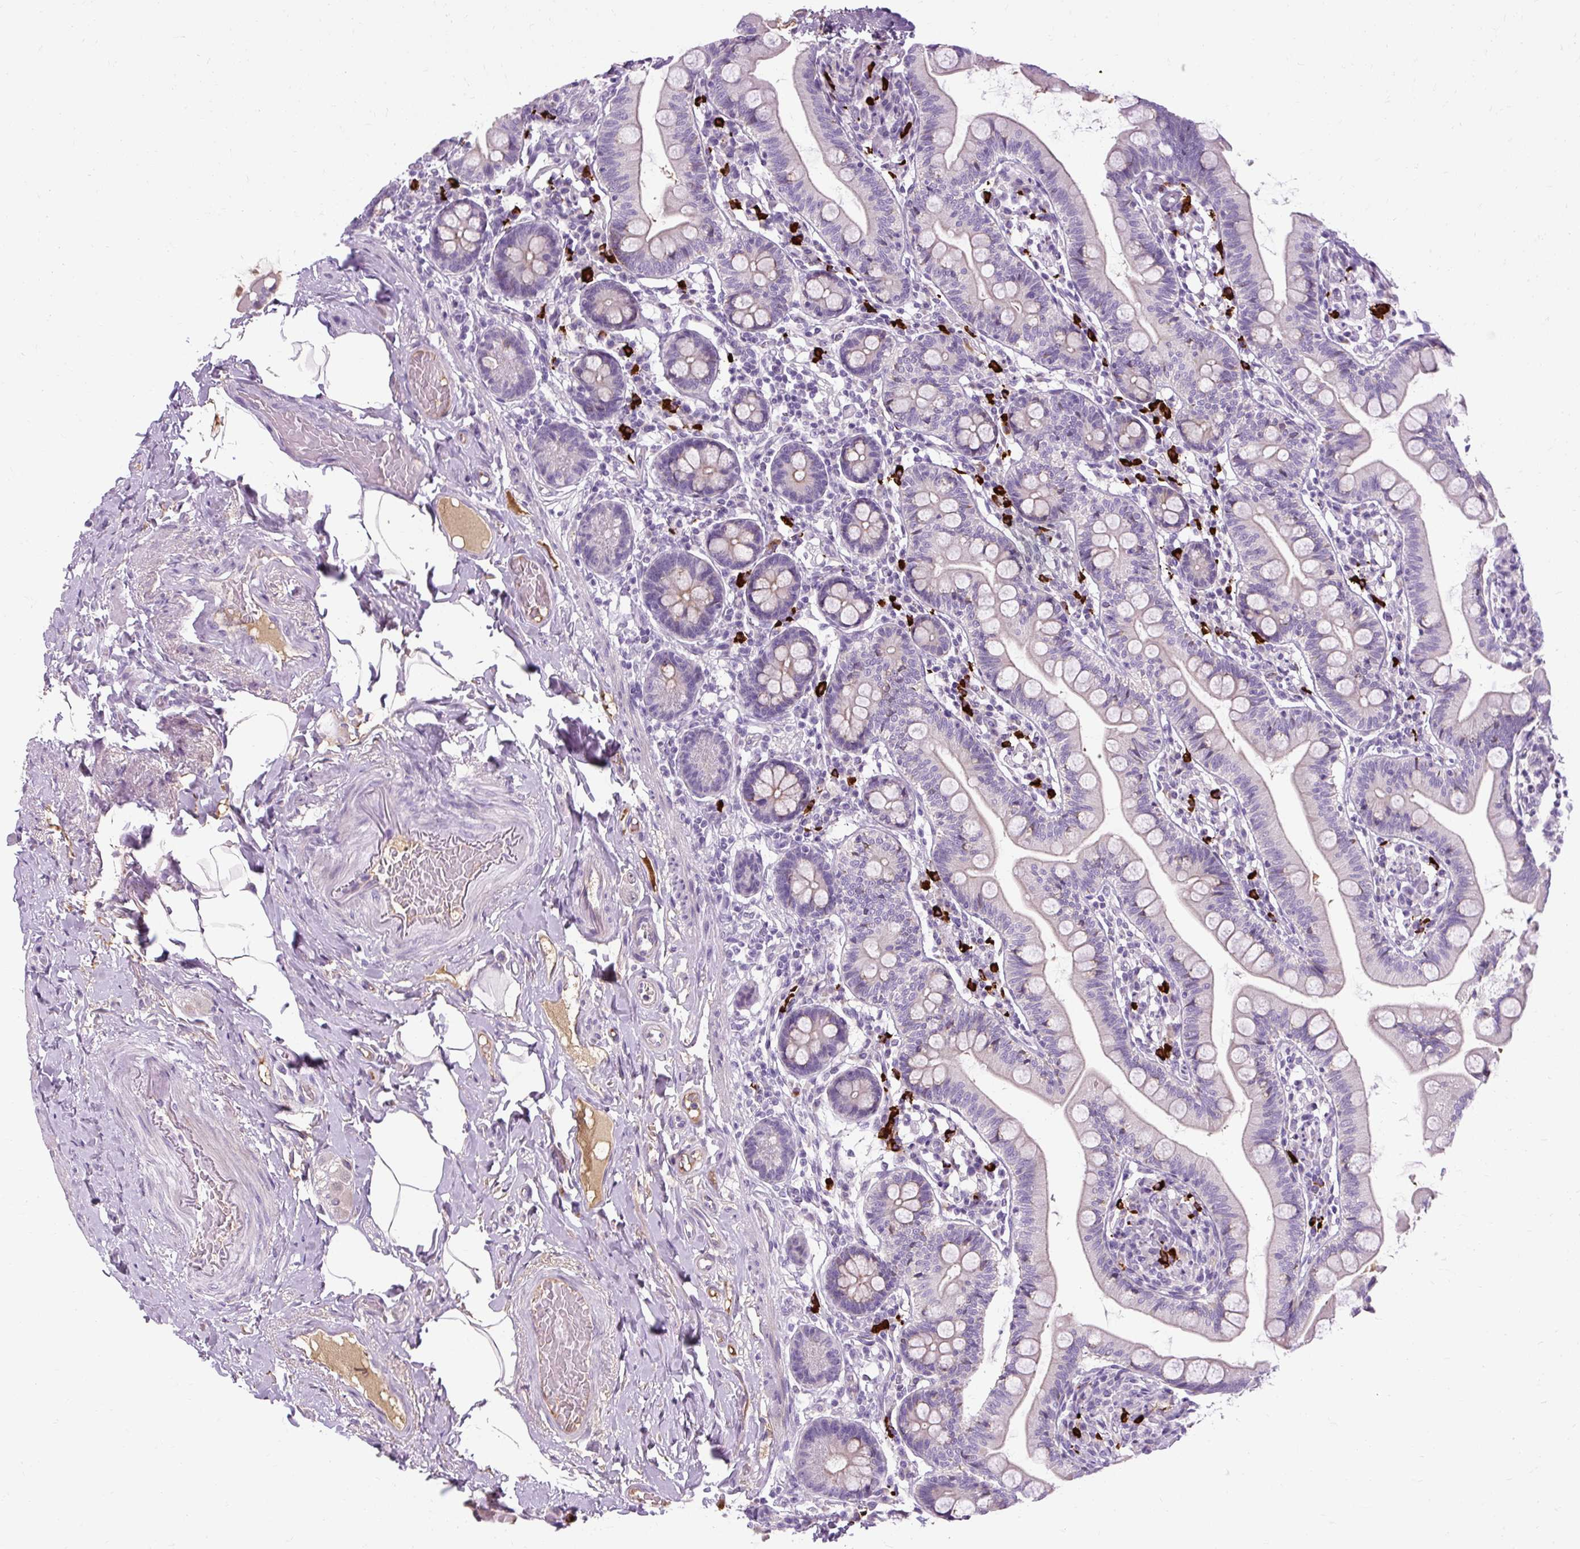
{"staining": {"intensity": "weak", "quantity": "<25%", "location": "cytoplasmic/membranous"}, "tissue": "small intestine", "cell_type": "Glandular cells", "image_type": "normal", "snomed": [{"axis": "morphology", "description": "Normal tissue, NOS"}, {"axis": "topography", "description": "Small intestine"}], "caption": "Immunohistochemistry (IHC) of normal human small intestine displays no positivity in glandular cells. The staining was performed using DAB (3,3'-diaminobenzidine) to visualize the protein expression in brown, while the nuclei were stained in blue with hematoxylin (Magnification: 20x).", "gene": "ARRDC2", "patient": {"sex": "female", "age": 64}}